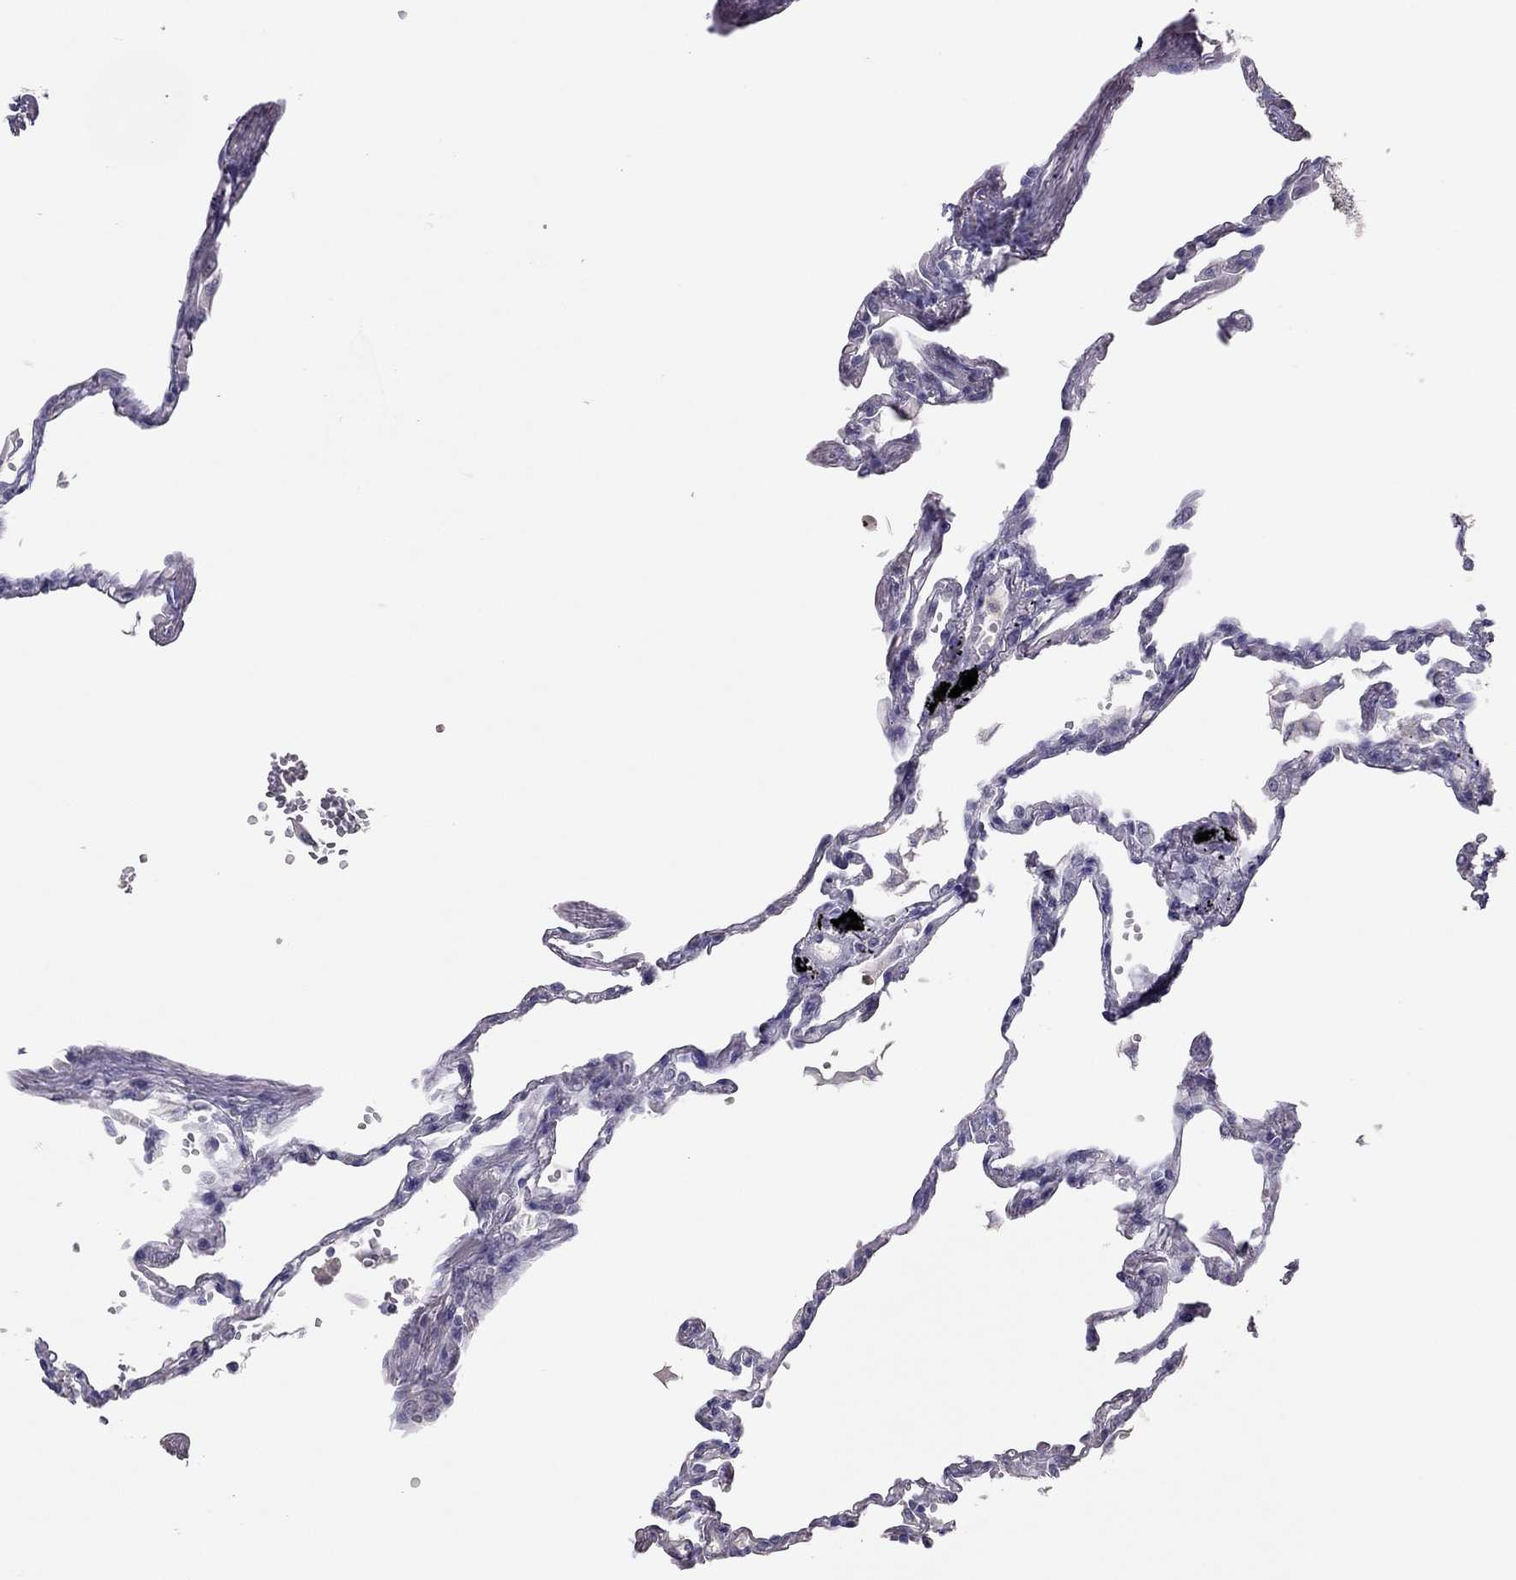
{"staining": {"intensity": "negative", "quantity": "none", "location": "none"}, "tissue": "lung", "cell_type": "Alveolar cells", "image_type": "normal", "snomed": [{"axis": "morphology", "description": "Normal tissue, NOS"}, {"axis": "topography", "description": "Lung"}], "caption": "Immunohistochemistry (IHC) photomicrograph of normal lung: human lung stained with DAB reveals no significant protein expression in alveolar cells.", "gene": "ADORA2A", "patient": {"sex": "male", "age": 78}}